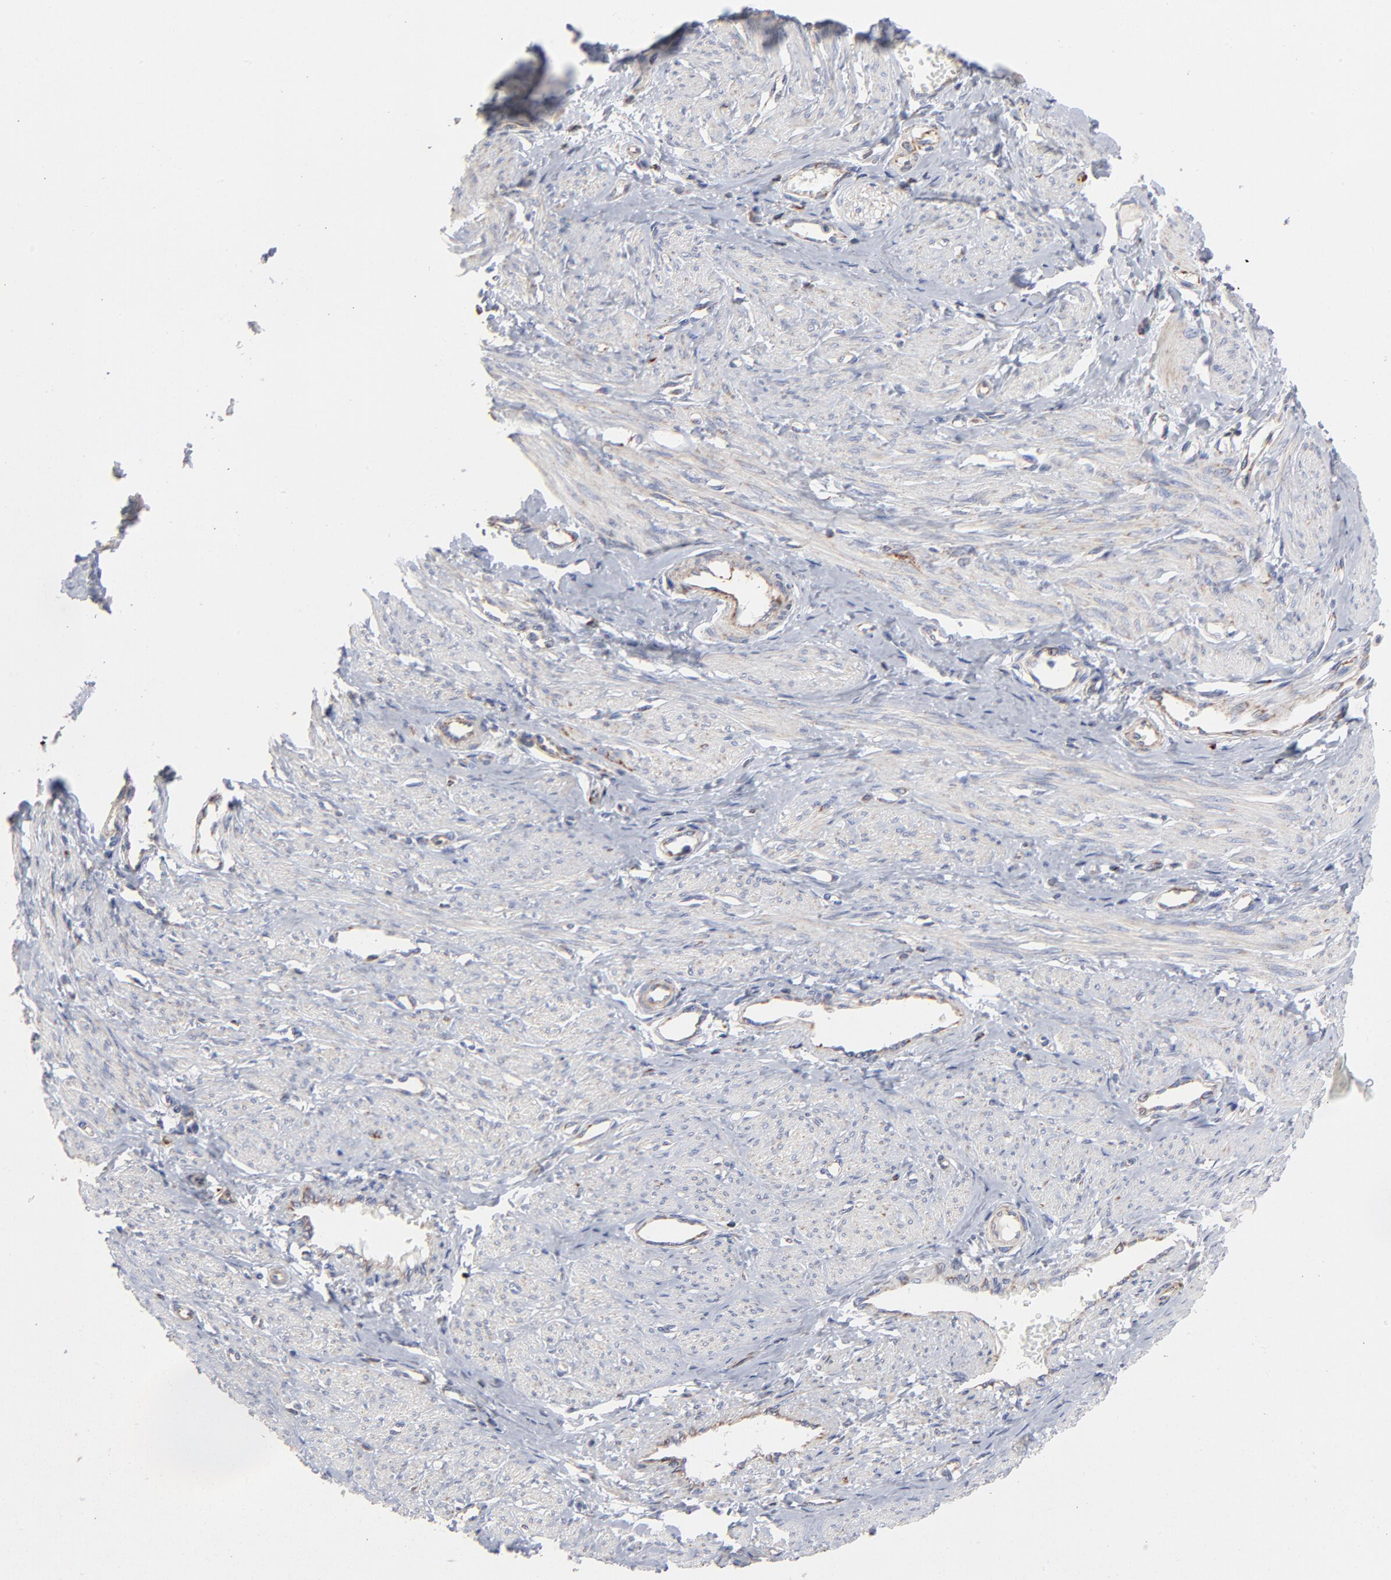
{"staining": {"intensity": "weak", "quantity": "25%-75%", "location": "cytoplasmic/membranous"}, "tissue": "smooth muscle", "cell_type": "Smooth muscle cells", "image_type": "normal", "snomed": [{"axis": "morphology", "description": "Normal tissue, NOS"}, {"axis": "topography", "description": "Smooth muscle"}, {"axis": "topography", "description": "Uterus"}], "caption": "This micrograph reveals immunohistochemistry (IHC) staining of unremarkable human smooth muscle, with low weak cytoplasmic/membranous positivity in about 25%-75% of smooth muscle cells.", "gene": "ASB3", "patient": {"sex": "female", "age": 39}}